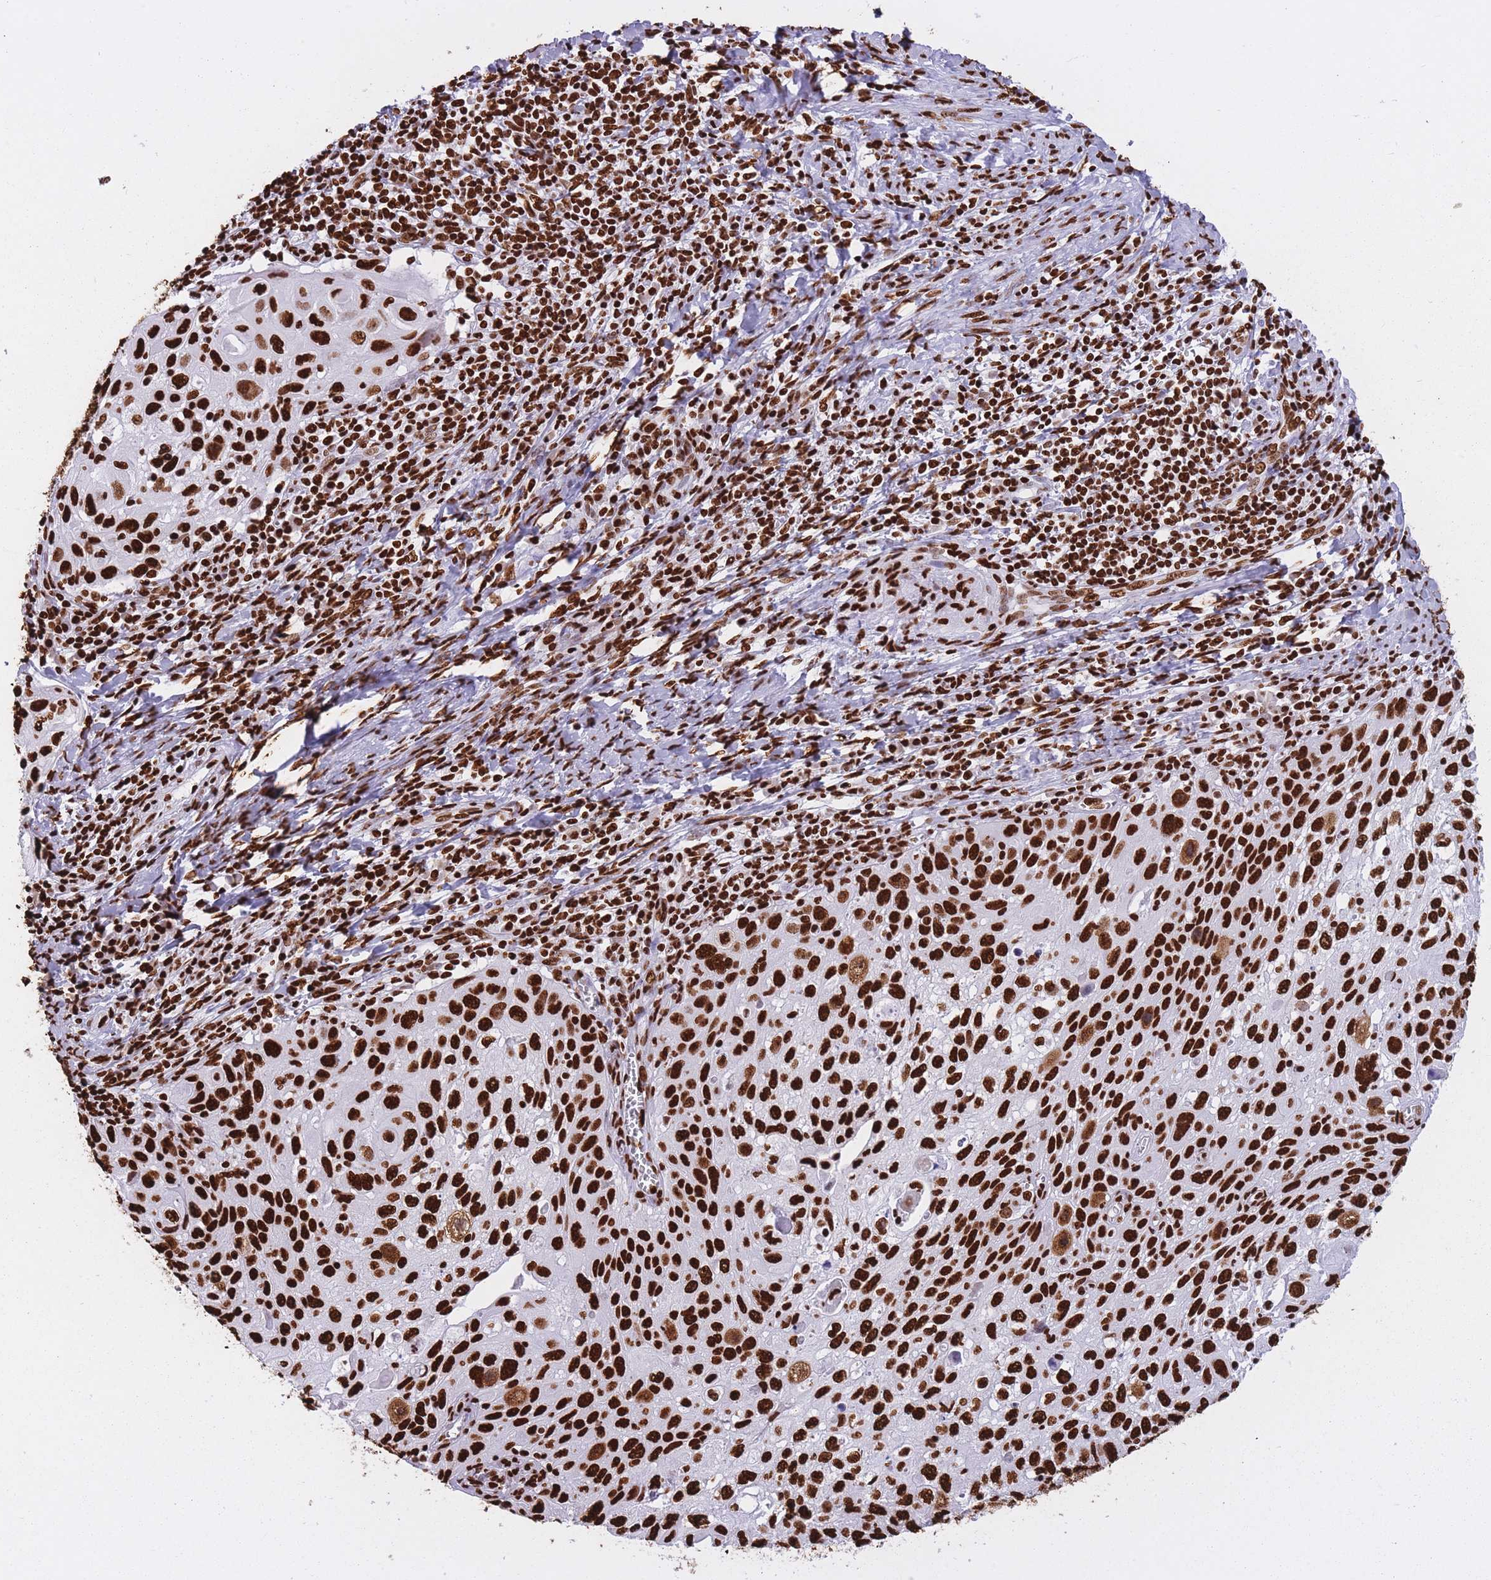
{"staining": {"intensity": "strong", "quantity": ">75%", "location": "nuclear"}, "tissue": "cervical cancer", "cell_type": "Tumor cells", "image_type": "cancer", "snomed": [{"axis": "morphology", "description": "Squamous cell carcinoma, NOS"}, {"axis": "topography", "description": "Cervix"}], "caption": "The histopathology image reveals staining of cervical cancer, revealing strong nuclear protein positivity (brown color) within tumor cells.", "gene": "HNRNPUL1", "patient": {"sex": "female", "age": 70}}